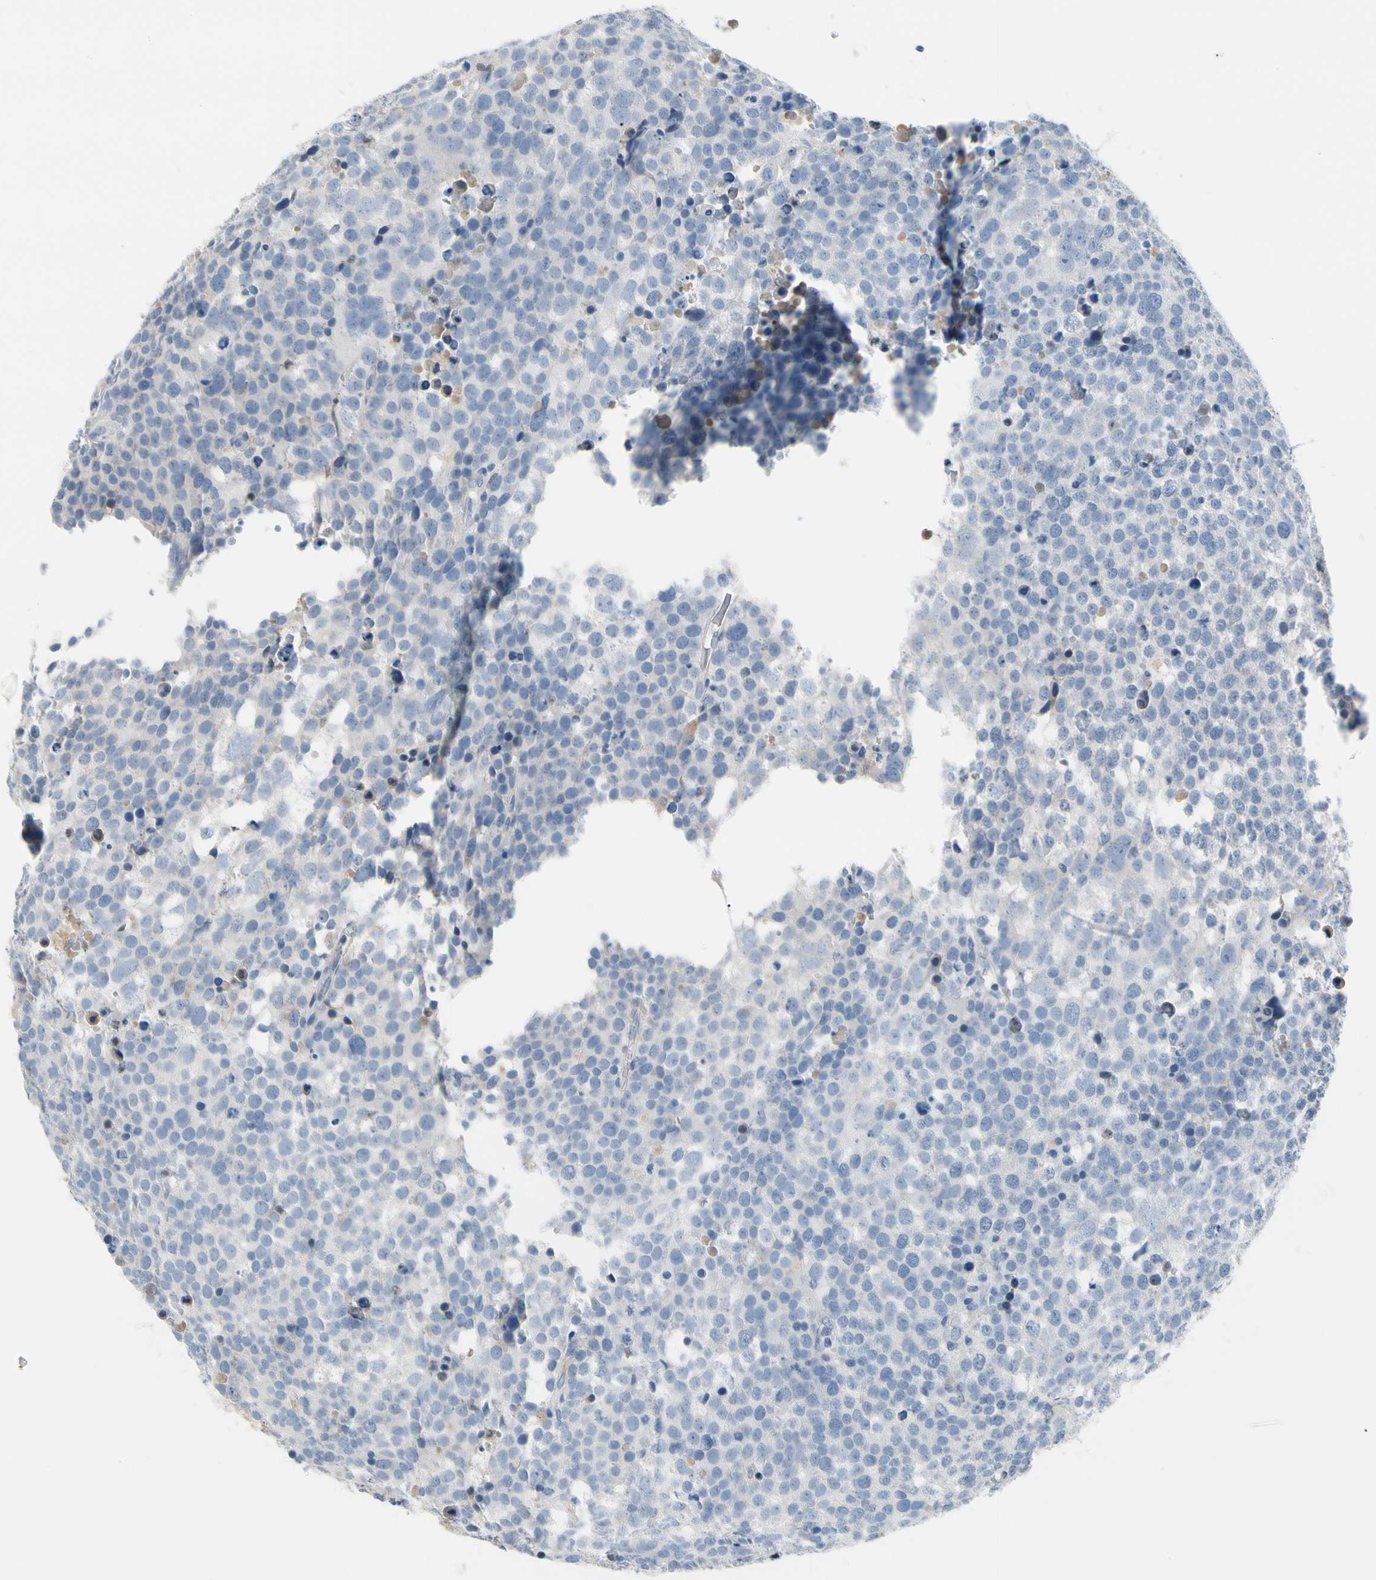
{"staining": {"intensity": "negative", "quantity": "none", "location": "none"}, "tissue": "testis cancer", "cell_type": "Tumor cells", "image_type": "cancer", "snomed": [{"axis": "morphology", "description": "Seminoma, NOS"}, {"axis": "topography", "description": "Testis"}], "caption": "High power microscopy micrograph of an immunohistochemistry (IHC) histopathology image of testis cancer, revealing no significant expression in tumor cells.", "gene": "ECRG4", "patient": {"sex": "male", "age": 71}}